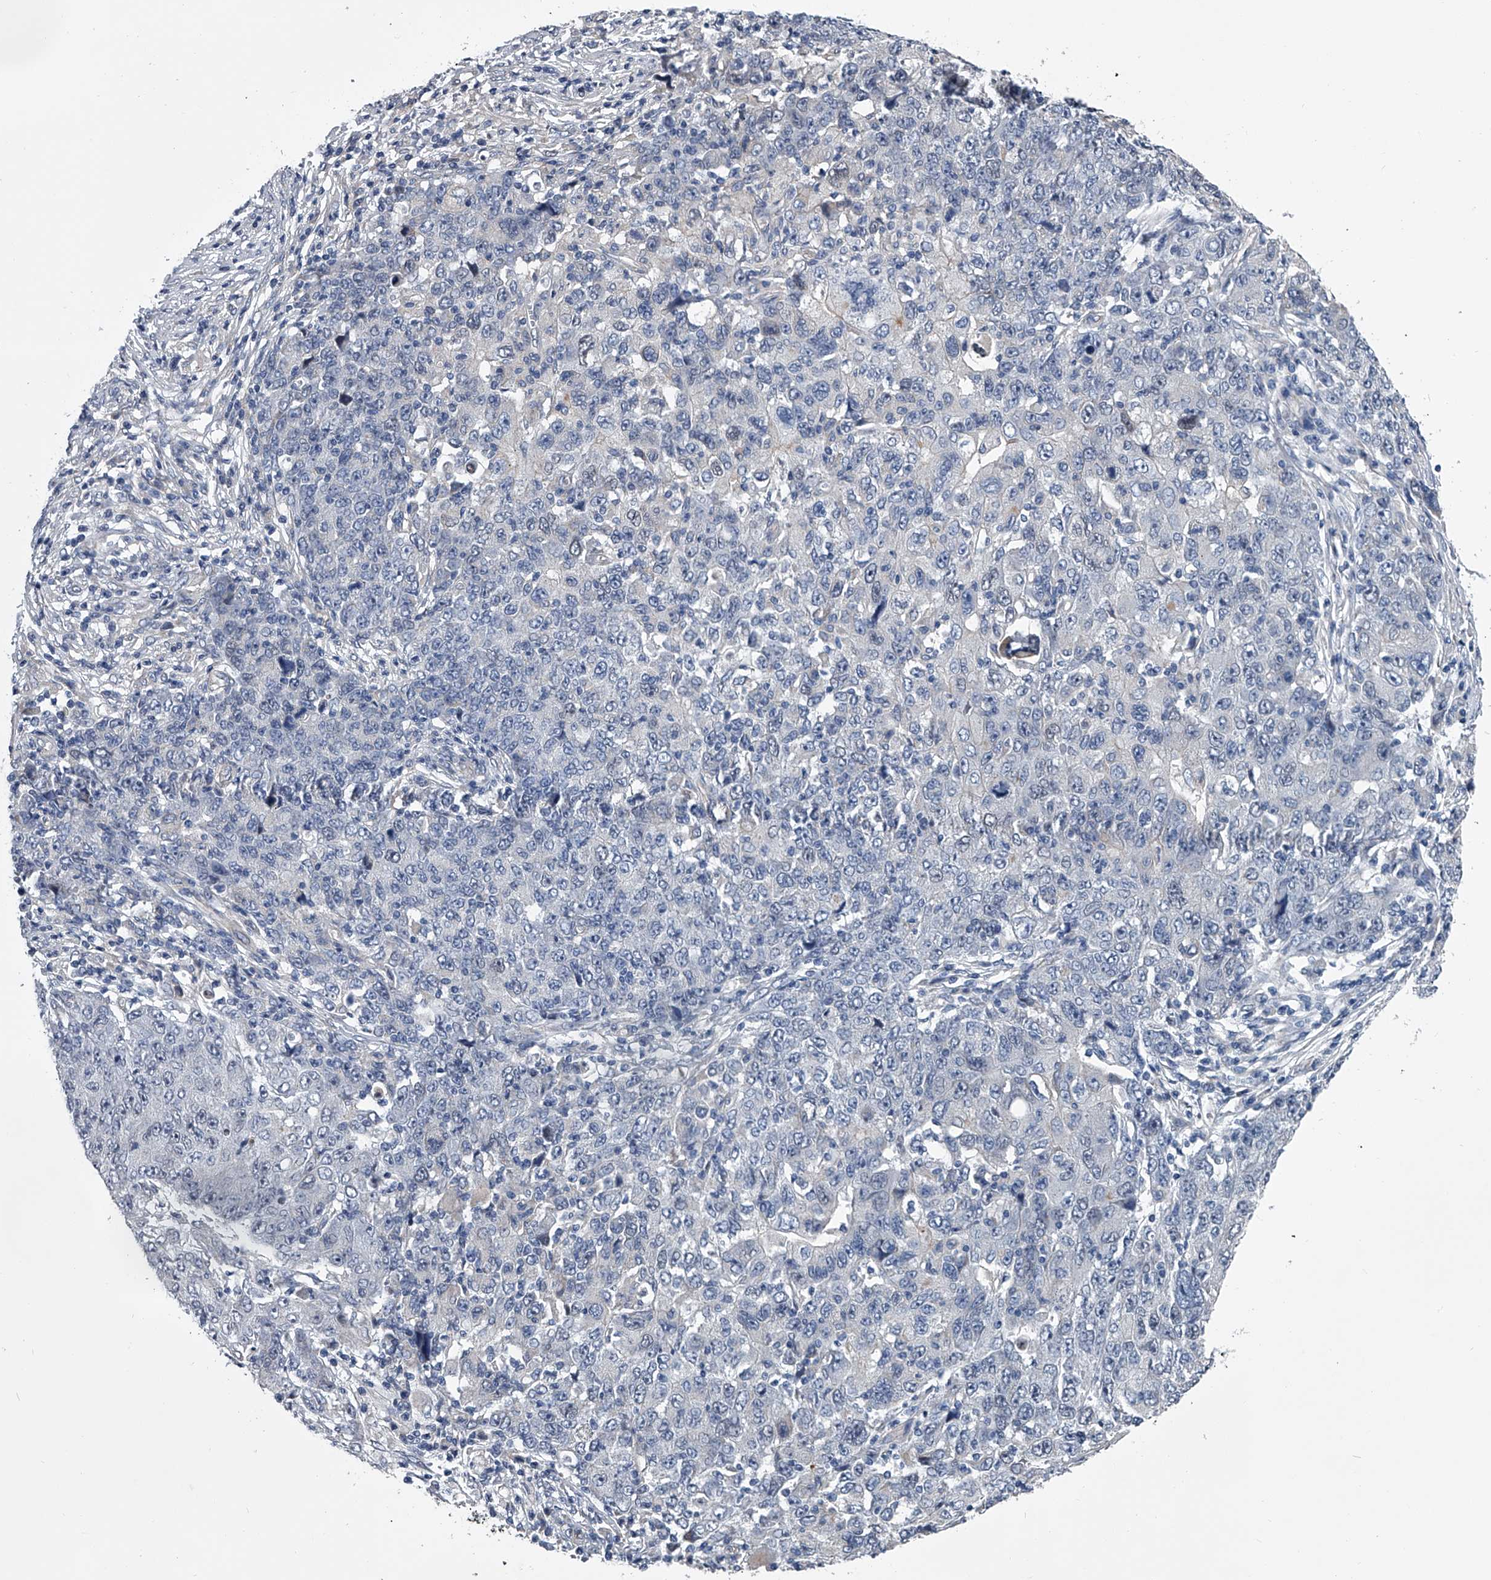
{"staining": {"intensity": "negative", "quantity": "none", "location": "none"}, "tissue": "ovarian cancer", "cell_type": "Tumor cells", "image_type": "cancer", "snomed": [{"axis": "morphology", "description": "Carcinoma, endometroid"}, {"axis": "topography", "description": "Ovary"}], "caption": "DAB immunohistochemical staining of human ovarian cancer demonstrates no significant expression in tumor cells. (Brightfield microscopy of DAB immunohistochemistry (IHC) at high magnification).", "gene": "ABCG1", "patient": {"sex": "female", "age": 42}}